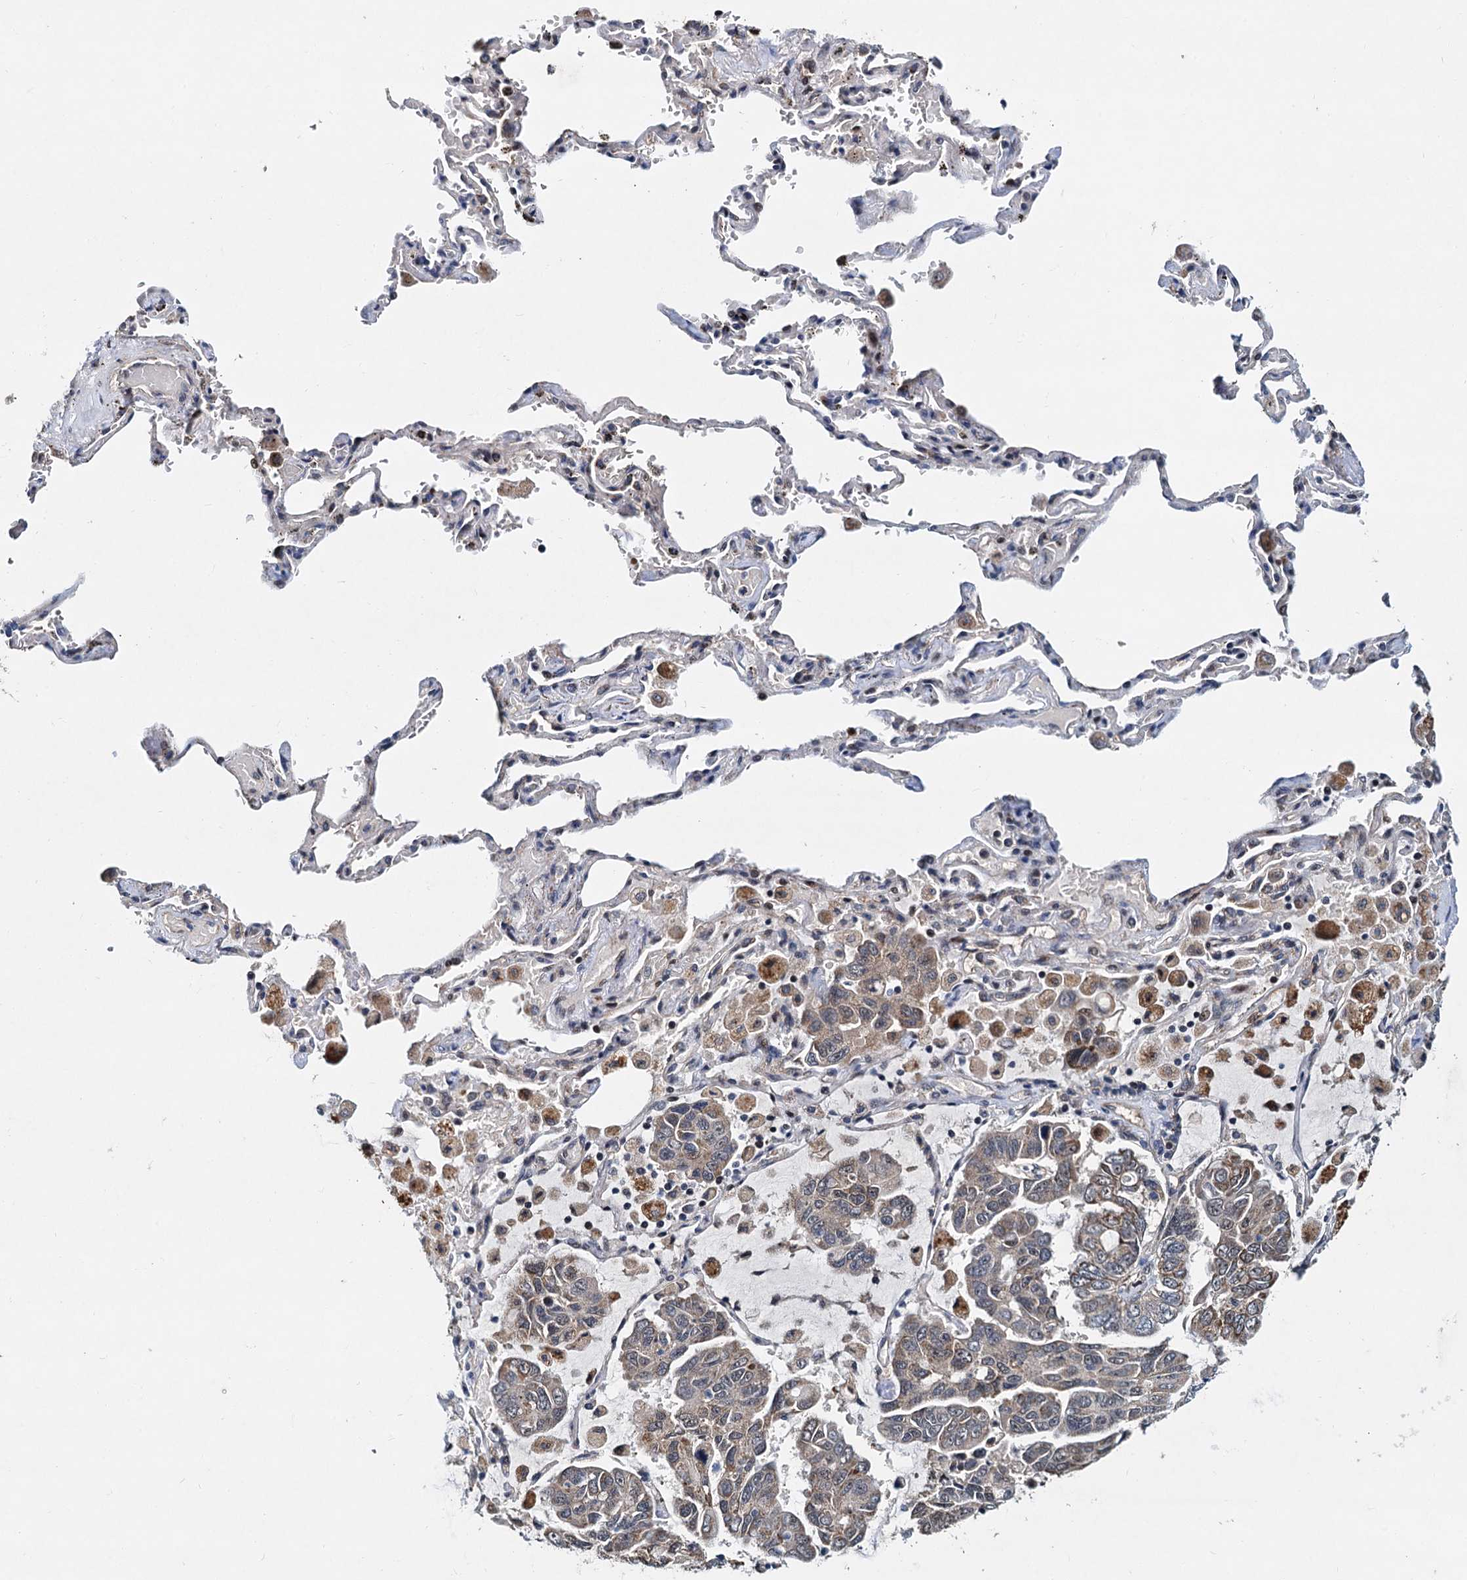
{"staining": {"intensity": "weak", "quantity": "<25%", "location": "cytoplasmic/membranous"}, "tissue": "lung cancer", "cell_type": "Tumor cells", "image_type": "cancer", "snomed": [{"axis": "morphology", "description": "Adenocarcinoma, NOS"}, {"axis": "topography", "description": "Lung"}], "caption": "Tumor cells are negative for protein expression in human lung adenocarcinoma.", "gene": "DNAJC21", "patient": {"sex": "male", "age": 64}}